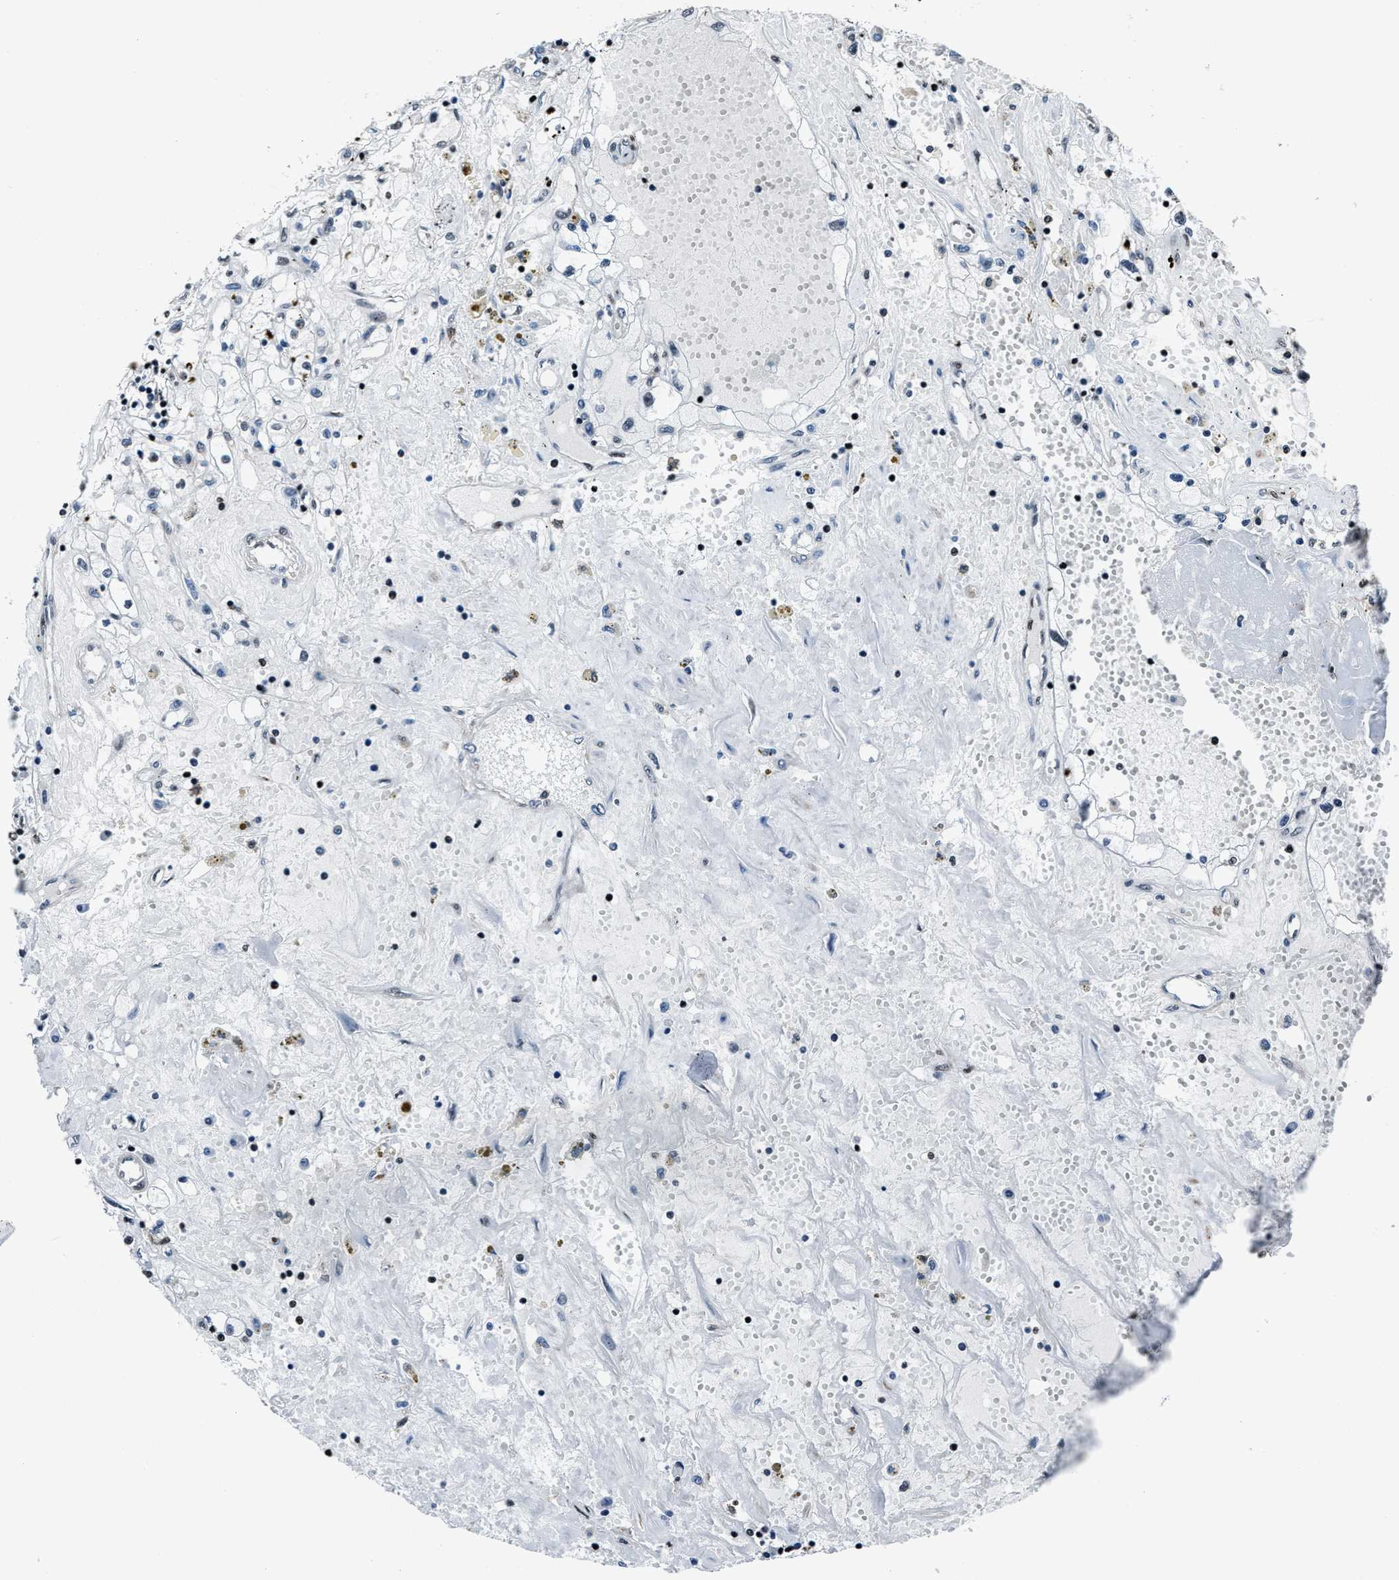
{"staining": {"intensity": "negative", "quantity": "none", "location": "none"}, "tissue": "renal cancer", "cell_type": "Tumor cells", "image_type": "cancer", "snomed": [{"axis": "morphology", "description": "Adenocarcinoma, NOS"}, {"axis": "topography", "description": "Kidney"}], "caption": "DAB immunohistochemical staining of human renal adenocarcinoma demonstrates no significant expression in tumor cells.", "gene": "PPIE", "patient": {"sex": "male", "age": 56}}